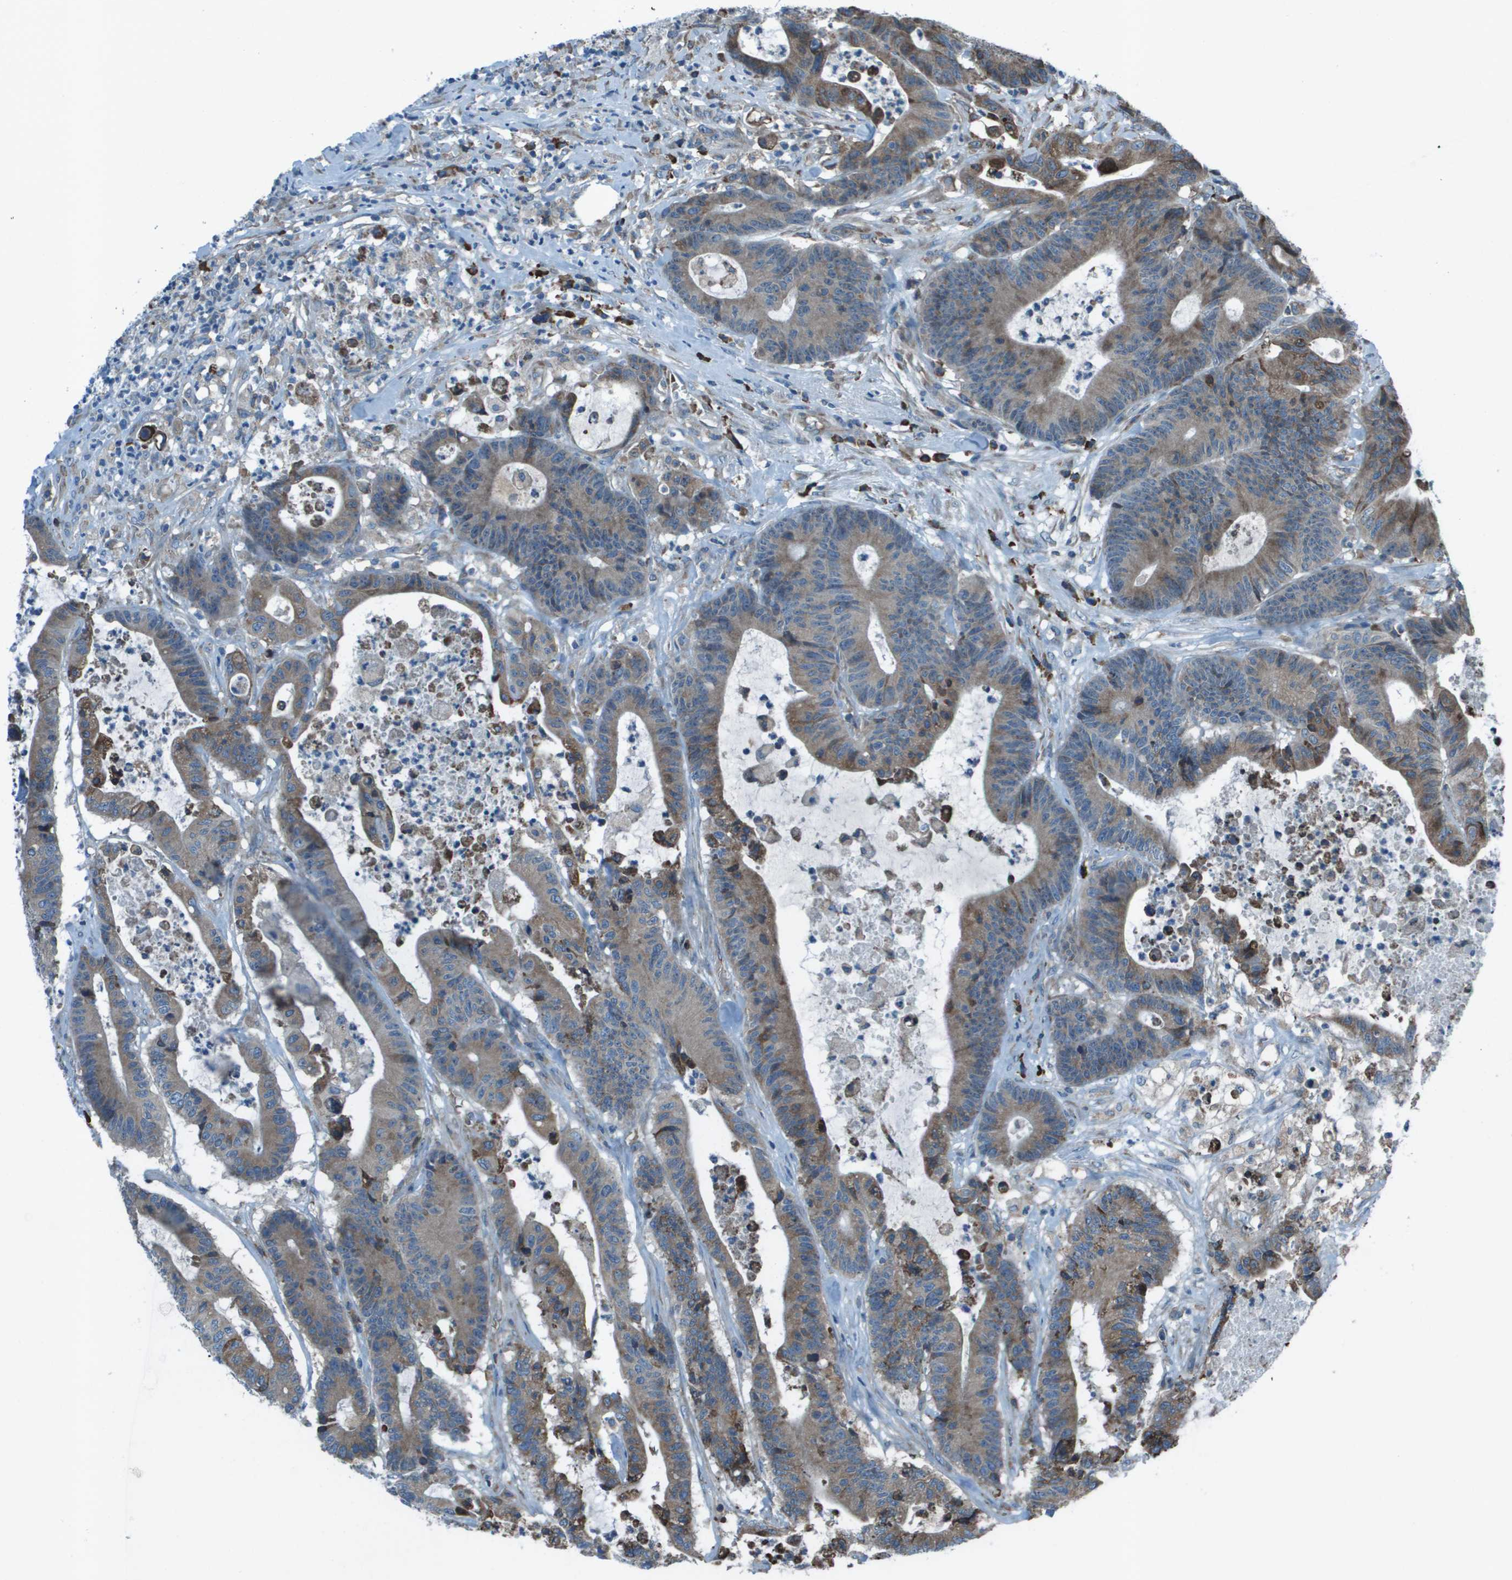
{"staining": {"intensity": "moderate", "quantity": ">75%", "location": "cytoplasmic/membranous"}, "tissue": "colorectal cancer", "cell_type": "Tumor cells", "image_type": "cancer", "snomed": [{"axis": "morphology", "description": "Adenocarcinoma, NOS"}, {"axis": "topography", "description": "Colon"}], "caption": "Immunohistochemistry of colorectal cancer (adenocarcinoma) reveals medium levels of moderate cytoplasmic/membranous expression in approximately >75% of tumor cells.", "gene": "UTS2", "patient": {"sex": "female", "age": 84}}